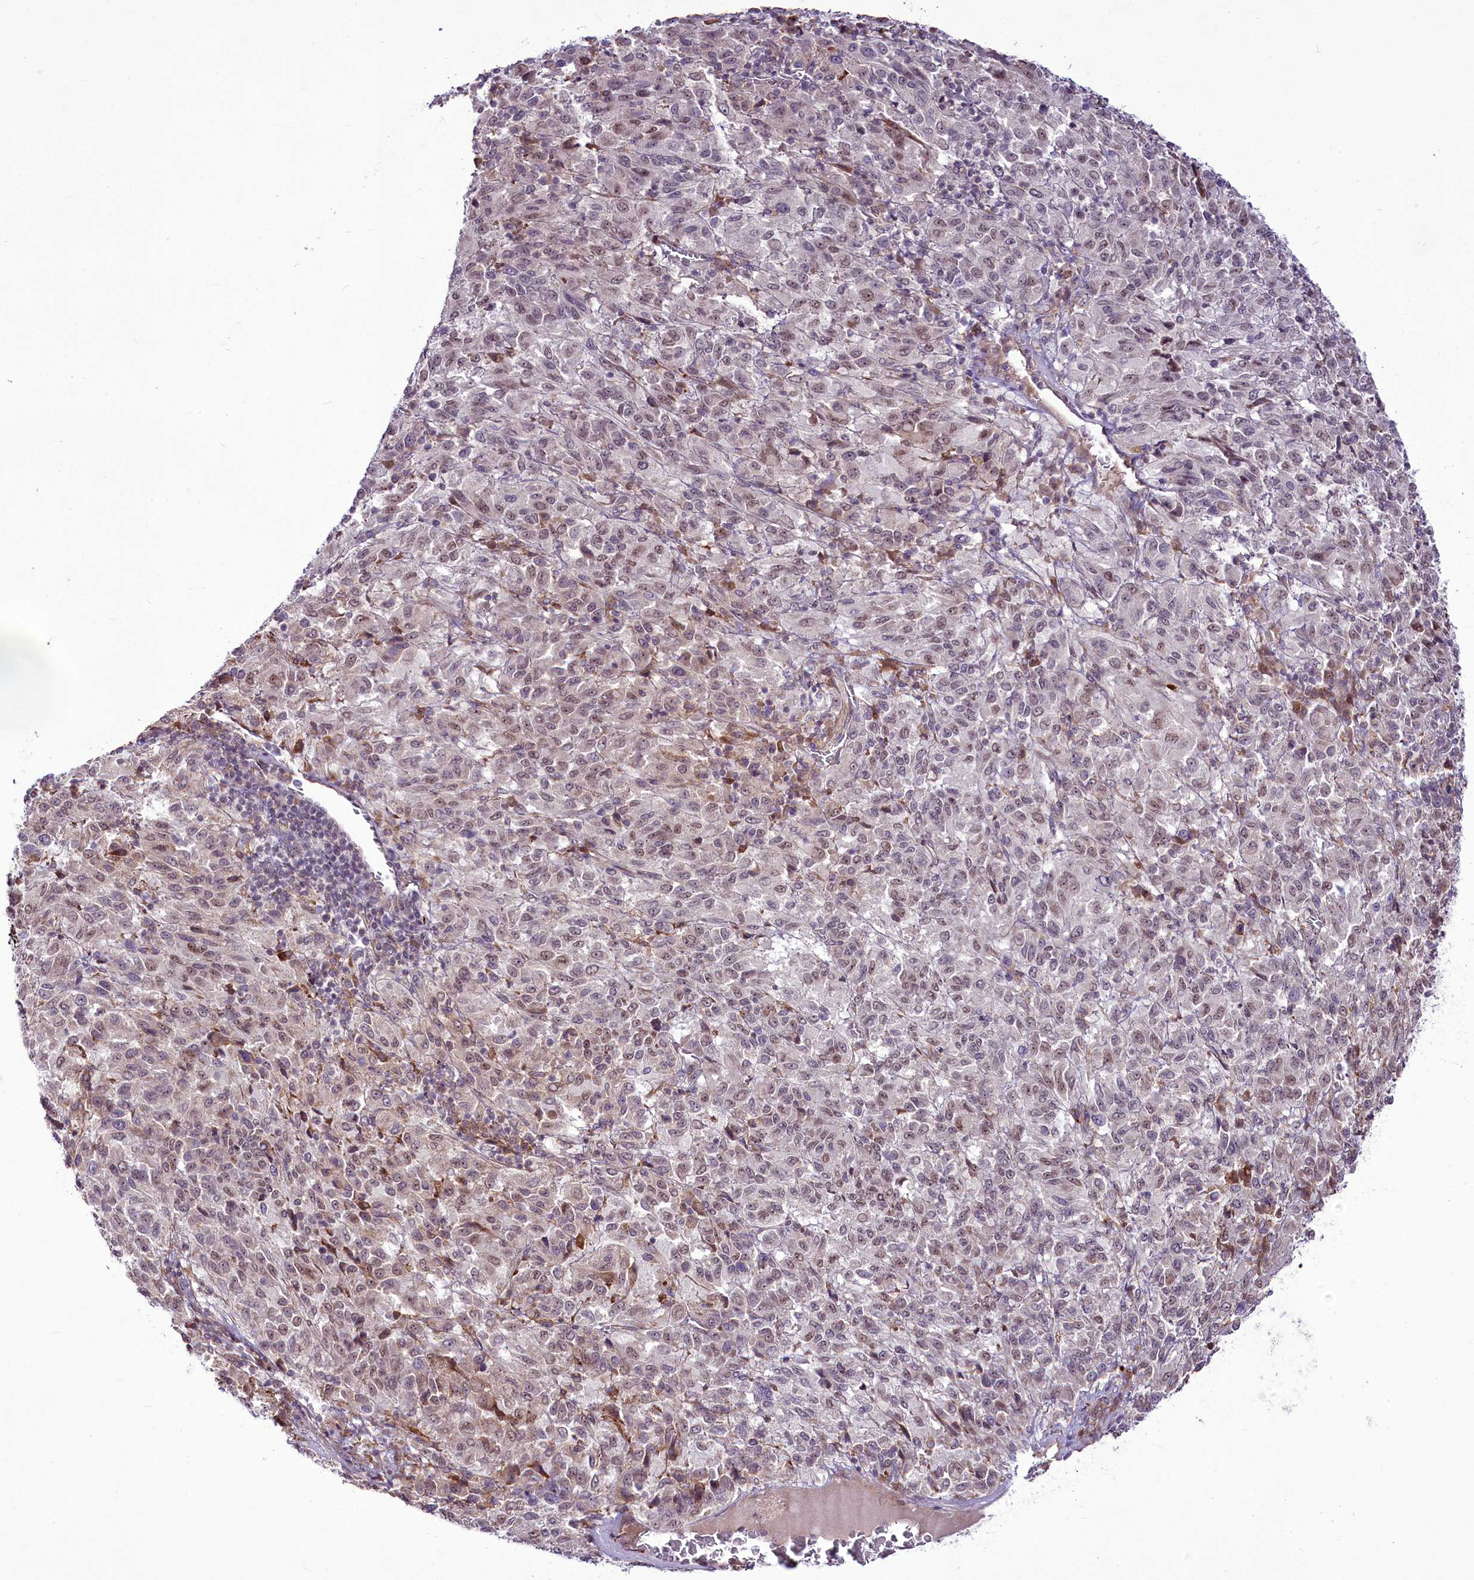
{"staining": {"intensity": "weak", "quantity": "25%-75%", "location": "nuclear"}, "tissue": "melanoma", "cell_type": "Tumor cells", "image_type": "cancer", "snomed": [{"axis": "morphology", "description": "Malignant melanoma, Metastatic site"}, {"axis": "topography", "description": "Lung"}], "caption": "Tumor cells show low levels of weak nuclear staining in about 25%-75% of cells in human malignant melanoma (metastatic site).", "gene": "RSBN1", "patient": {"sex": "male", "age": 64}}